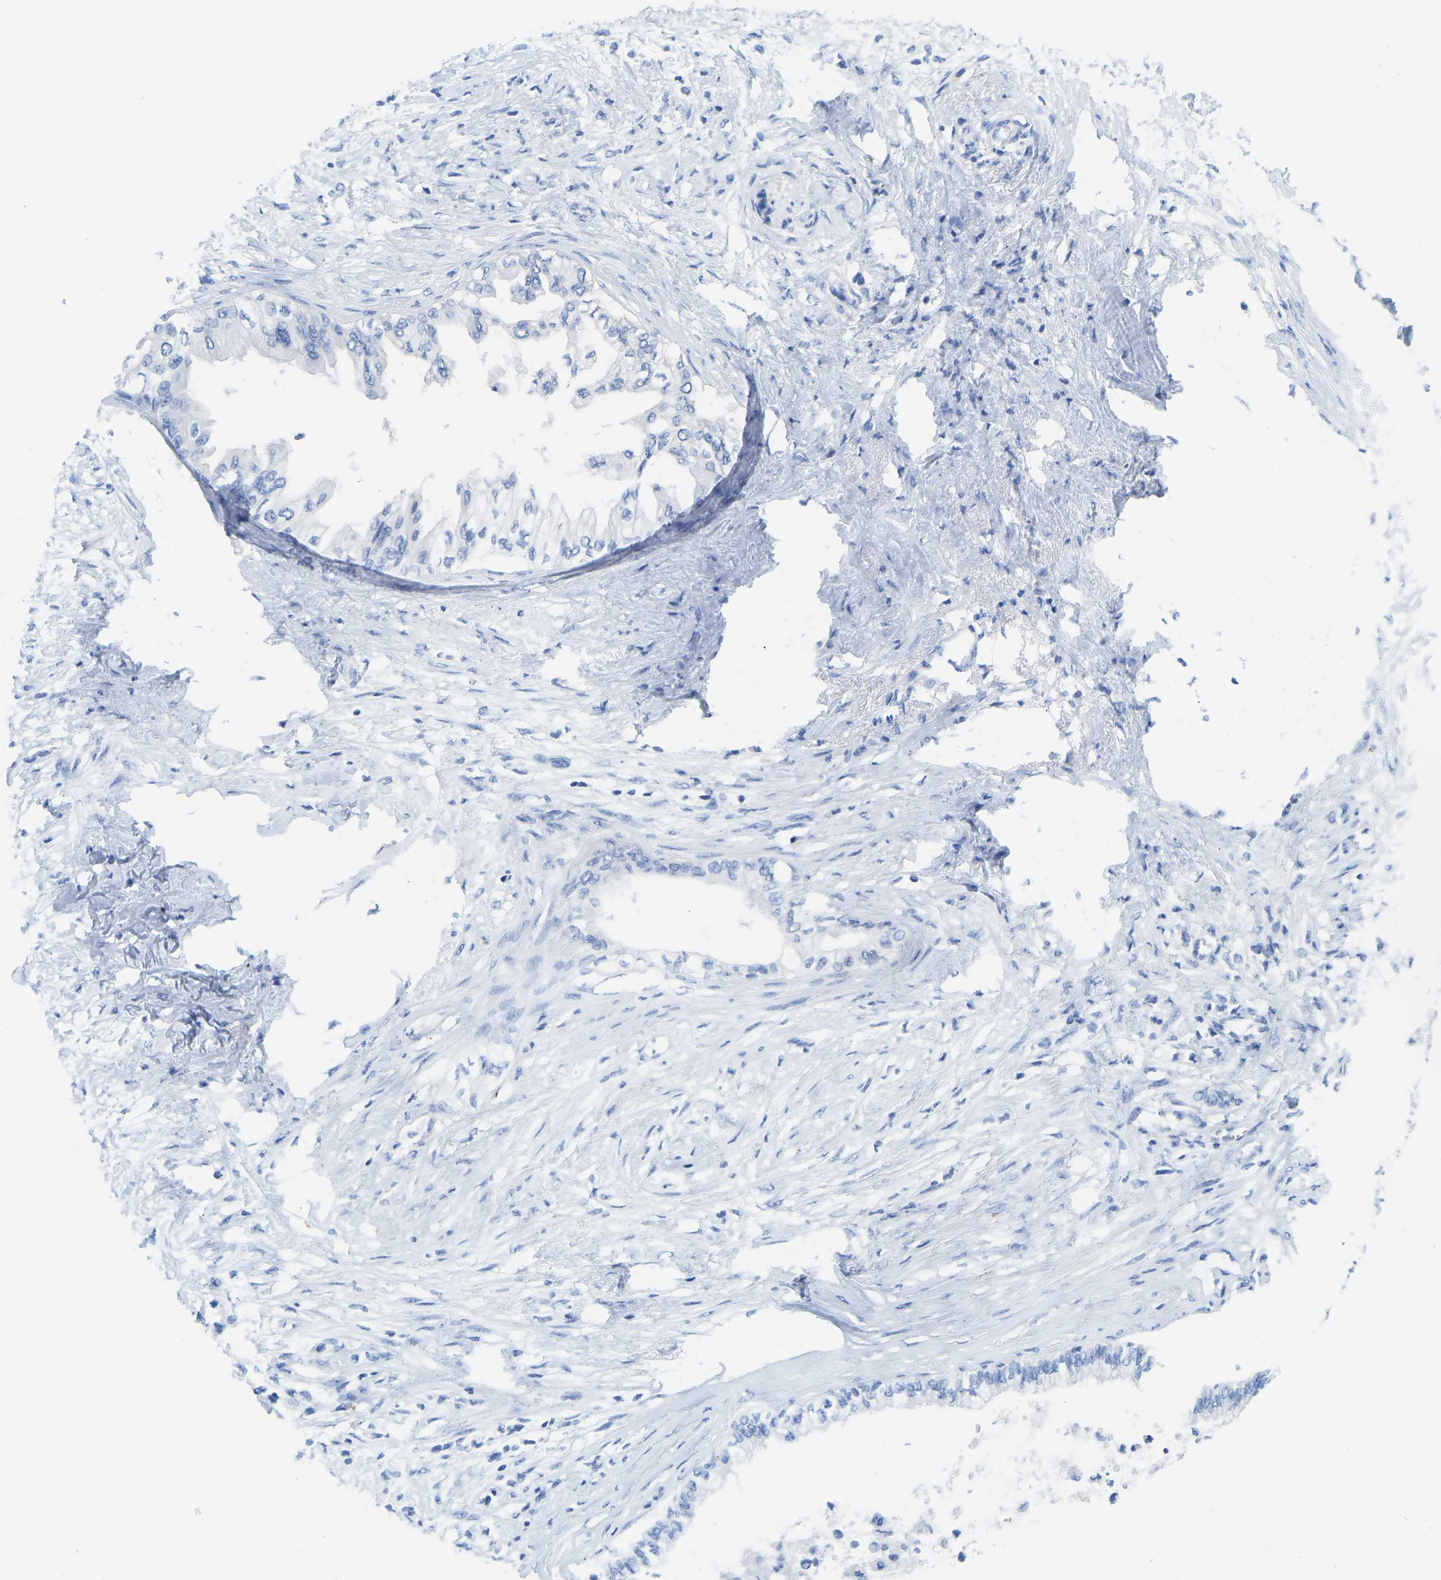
{"staining": {"intensity": "negative", "quantity": "none", "location": "none"}, "tissue": "pancreatic cancer", "cell_type": "Tumor cells", "image_type": "cancer", "snomed": [{"axis": "morphology", "description": "Normal tissue, NOS"}, {"axis": "morphology", "description": "Adenocarcinoma, NOS"}, {"axis": "topography", "description": "Pancreas"}, {"axis": "topography", "description": "Duodenum"}], "caption": "IHC histopathology image of neoplastic tissue: human pancreatic cancer stained with DAB exhibits no significant protein positivity in tumor cells.", "gene": "NDRG3", "patient": {"sex": "female", "age": 60}}